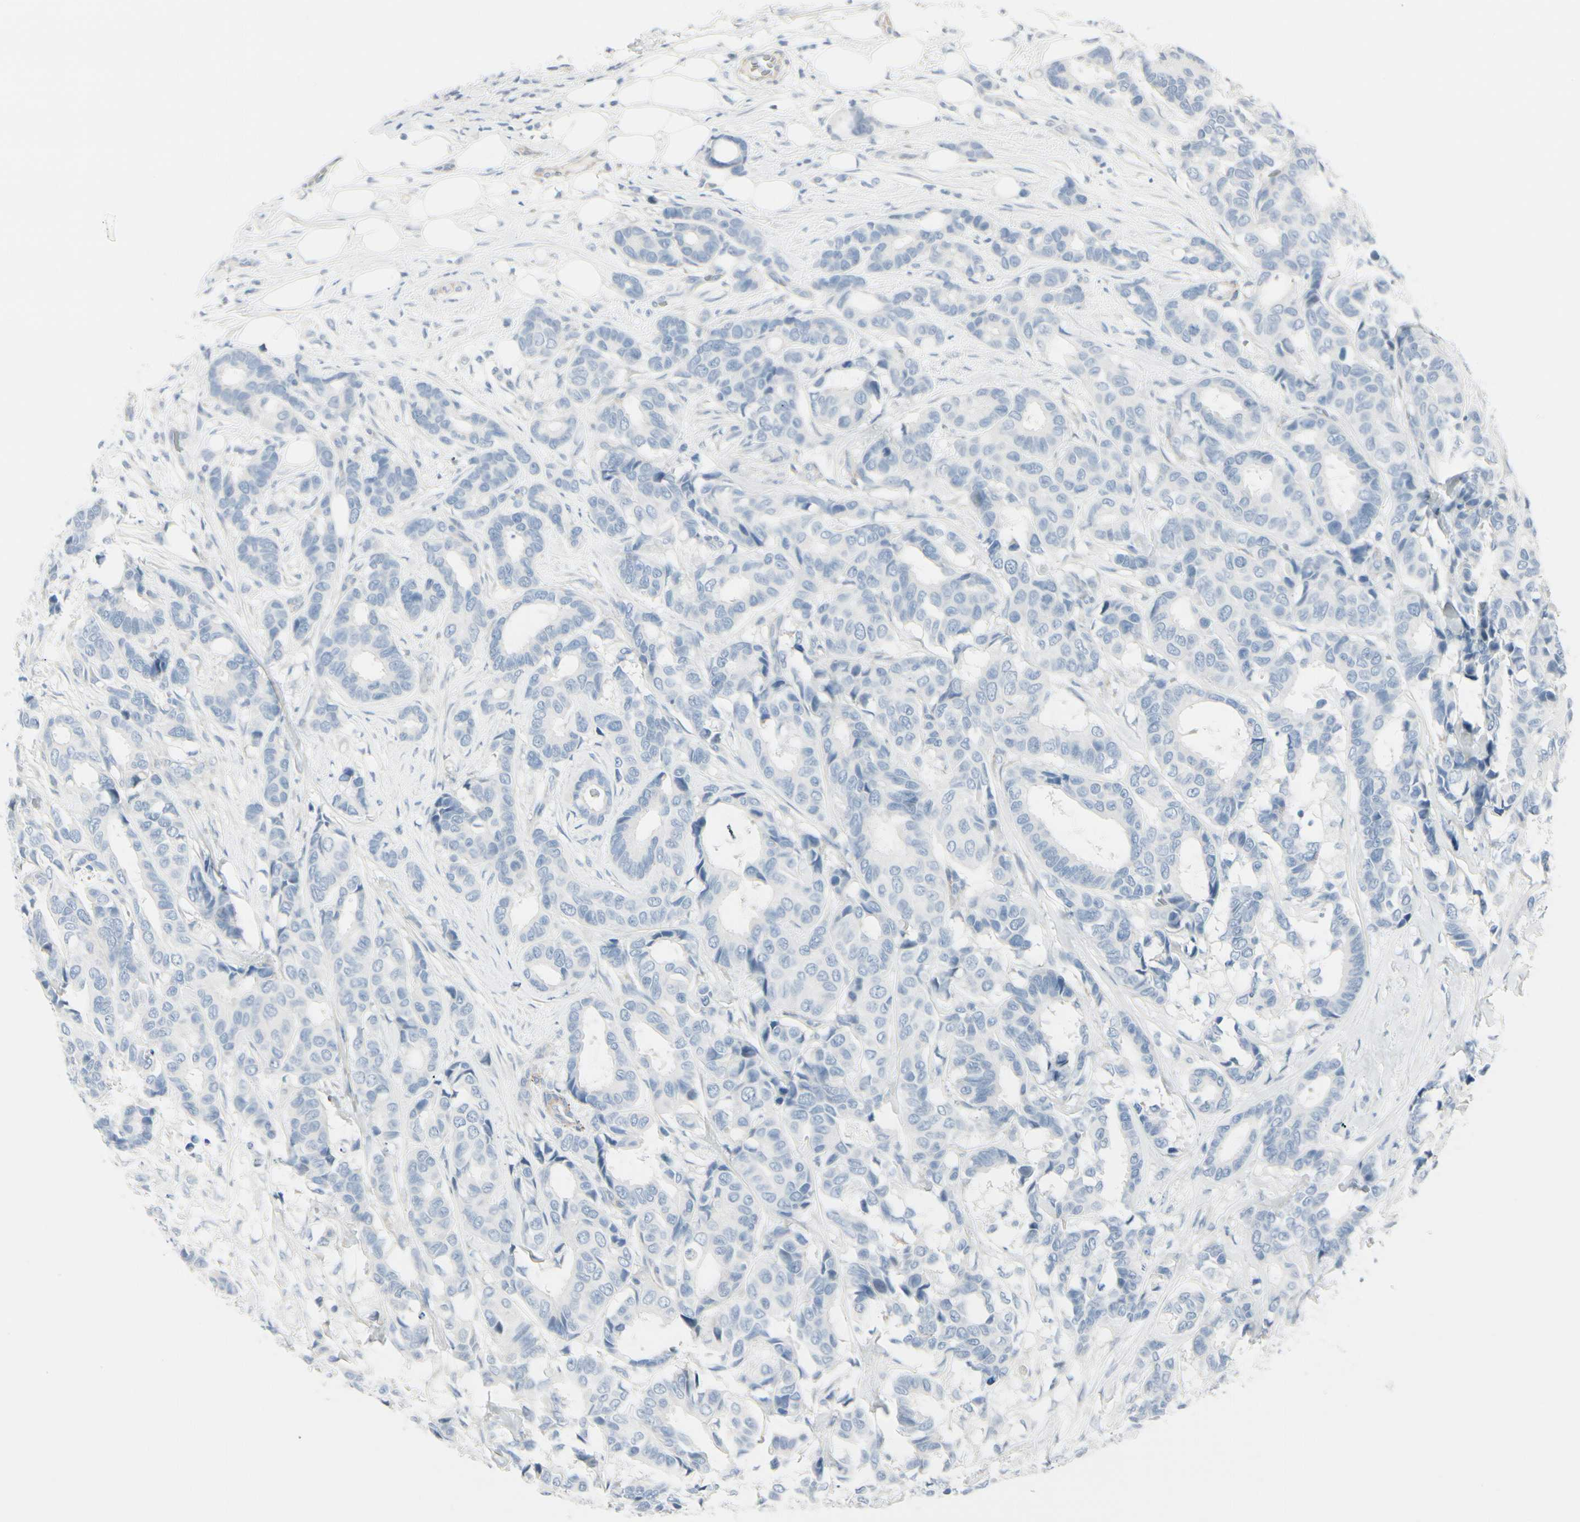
{"staining": {"intensity": "negative", "quantity": "none", "location": "none"}, "tissue": "breast cancer", "cell_type": "Tumor cells", "image_type": "cancer", "snomed": [{"axis": "morphology", "description": "Duct carcinoma"}, {"axis": "topography", "description": "Breast"}], "caption": "High magnification brightfield microscopy of breast cancer (infiltrating ductal carcinoma) stained with DAB (3,3'-diaminobenzidine) (brown) and counterstained with hematoxylin (blue): tumor cells show no significant positivity.", "gene": "CDHR5", "patient": {"sex": "female", "age": 87}}